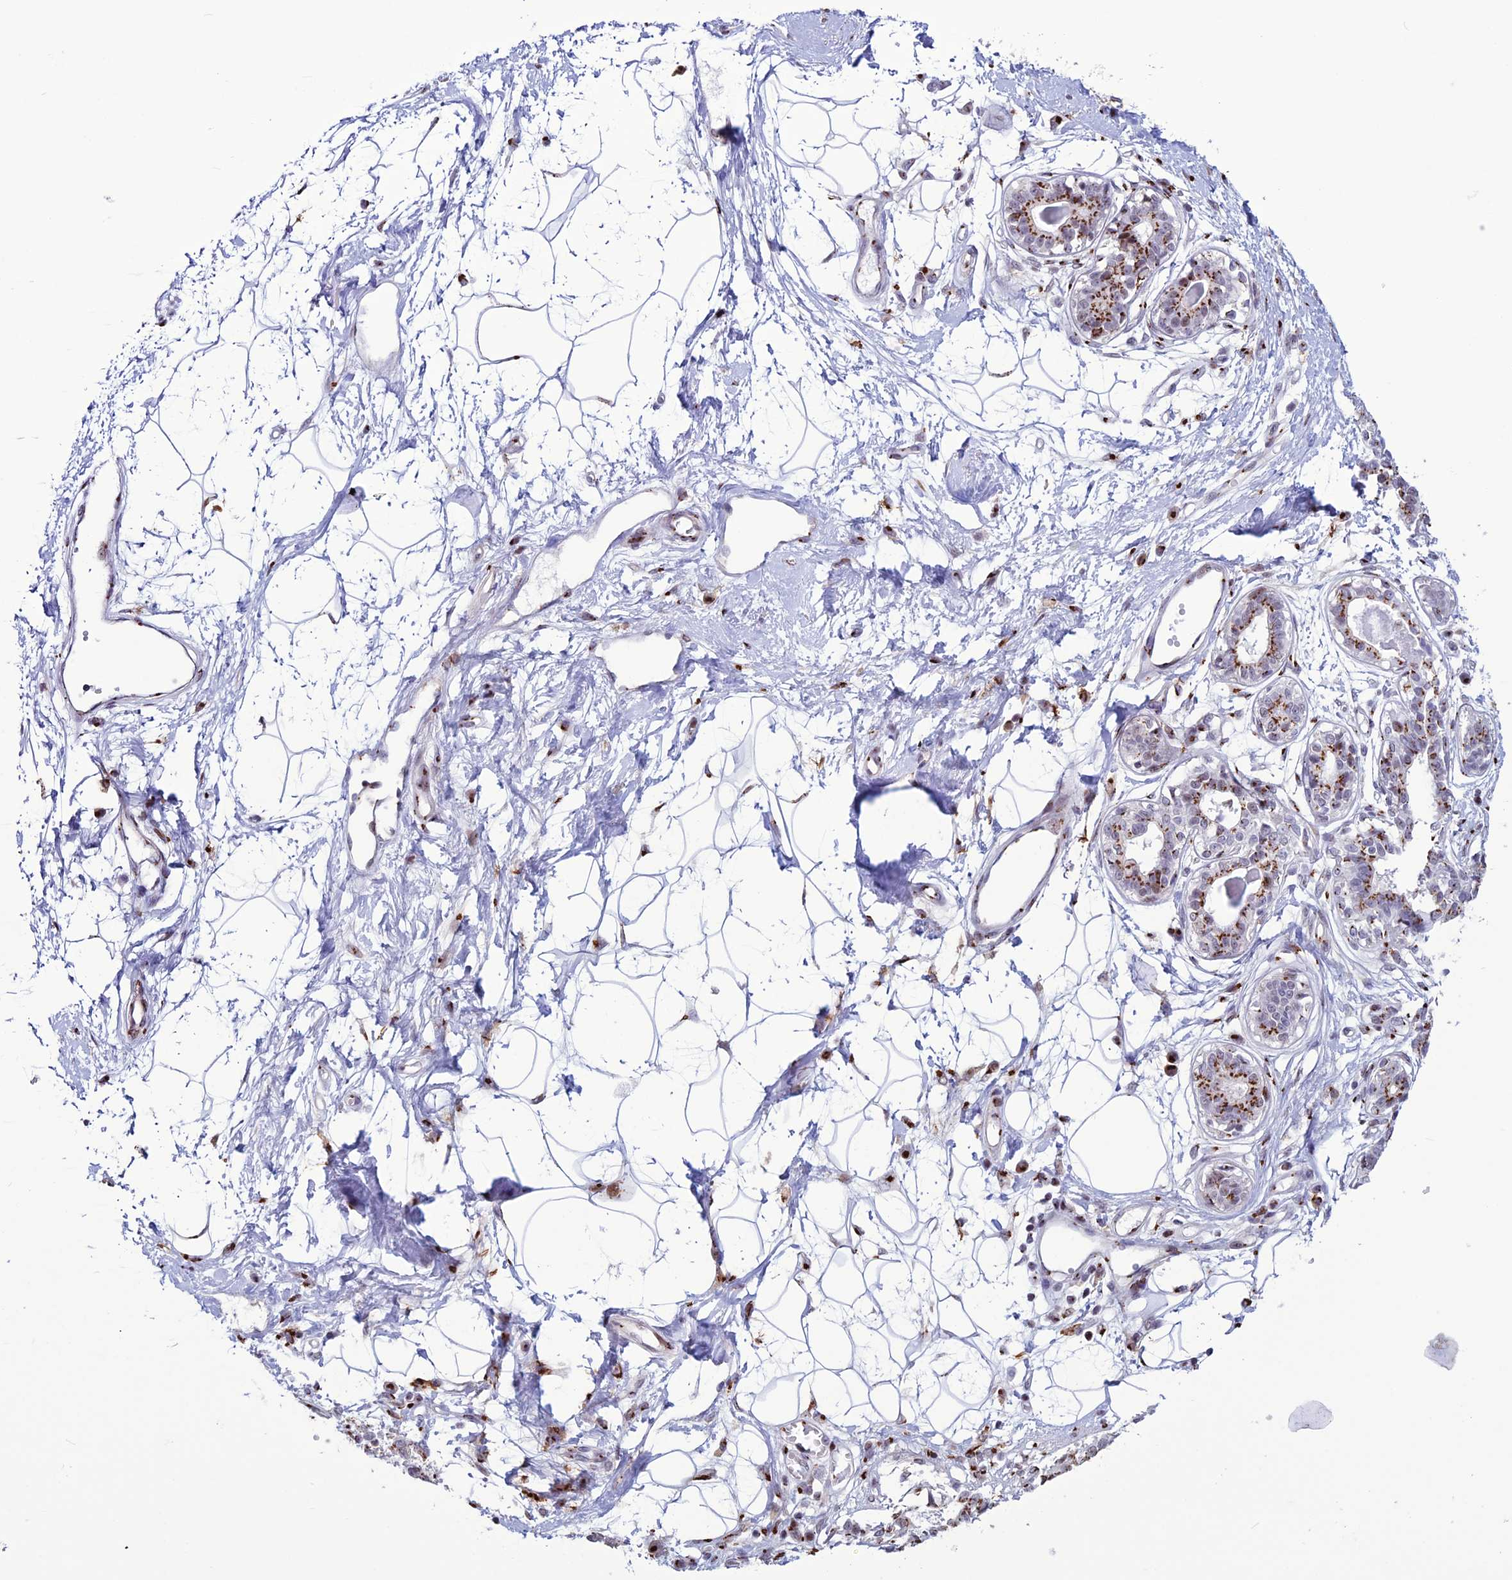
{"staining": {"intensity": "negative", "quantity": "none", "location": "none"}, "tissue": "breast", "cell_type": "Adipocytes", "image_type": "normal", "snomed": [{"axis": "morphology", "description": "Normal tissue, NOS"}, {"axis": "topography", "description": "Breast"}], "caption": "Immunohistochemistry (IHC) photomicrograph of unremarkable breast: human breast stained with DAB (3,3'-diaminobenzidine) shows no significant protein expression in adipocytes. Brightfield microscopy of immunohistochemistry stained with DAB (3,3'-diaminobenzidine) (brown) and hematoxylin (blue), captured at high magnification.", "gene": "PLEKHA4", "patient": {"sex": "female", "age": 45}}